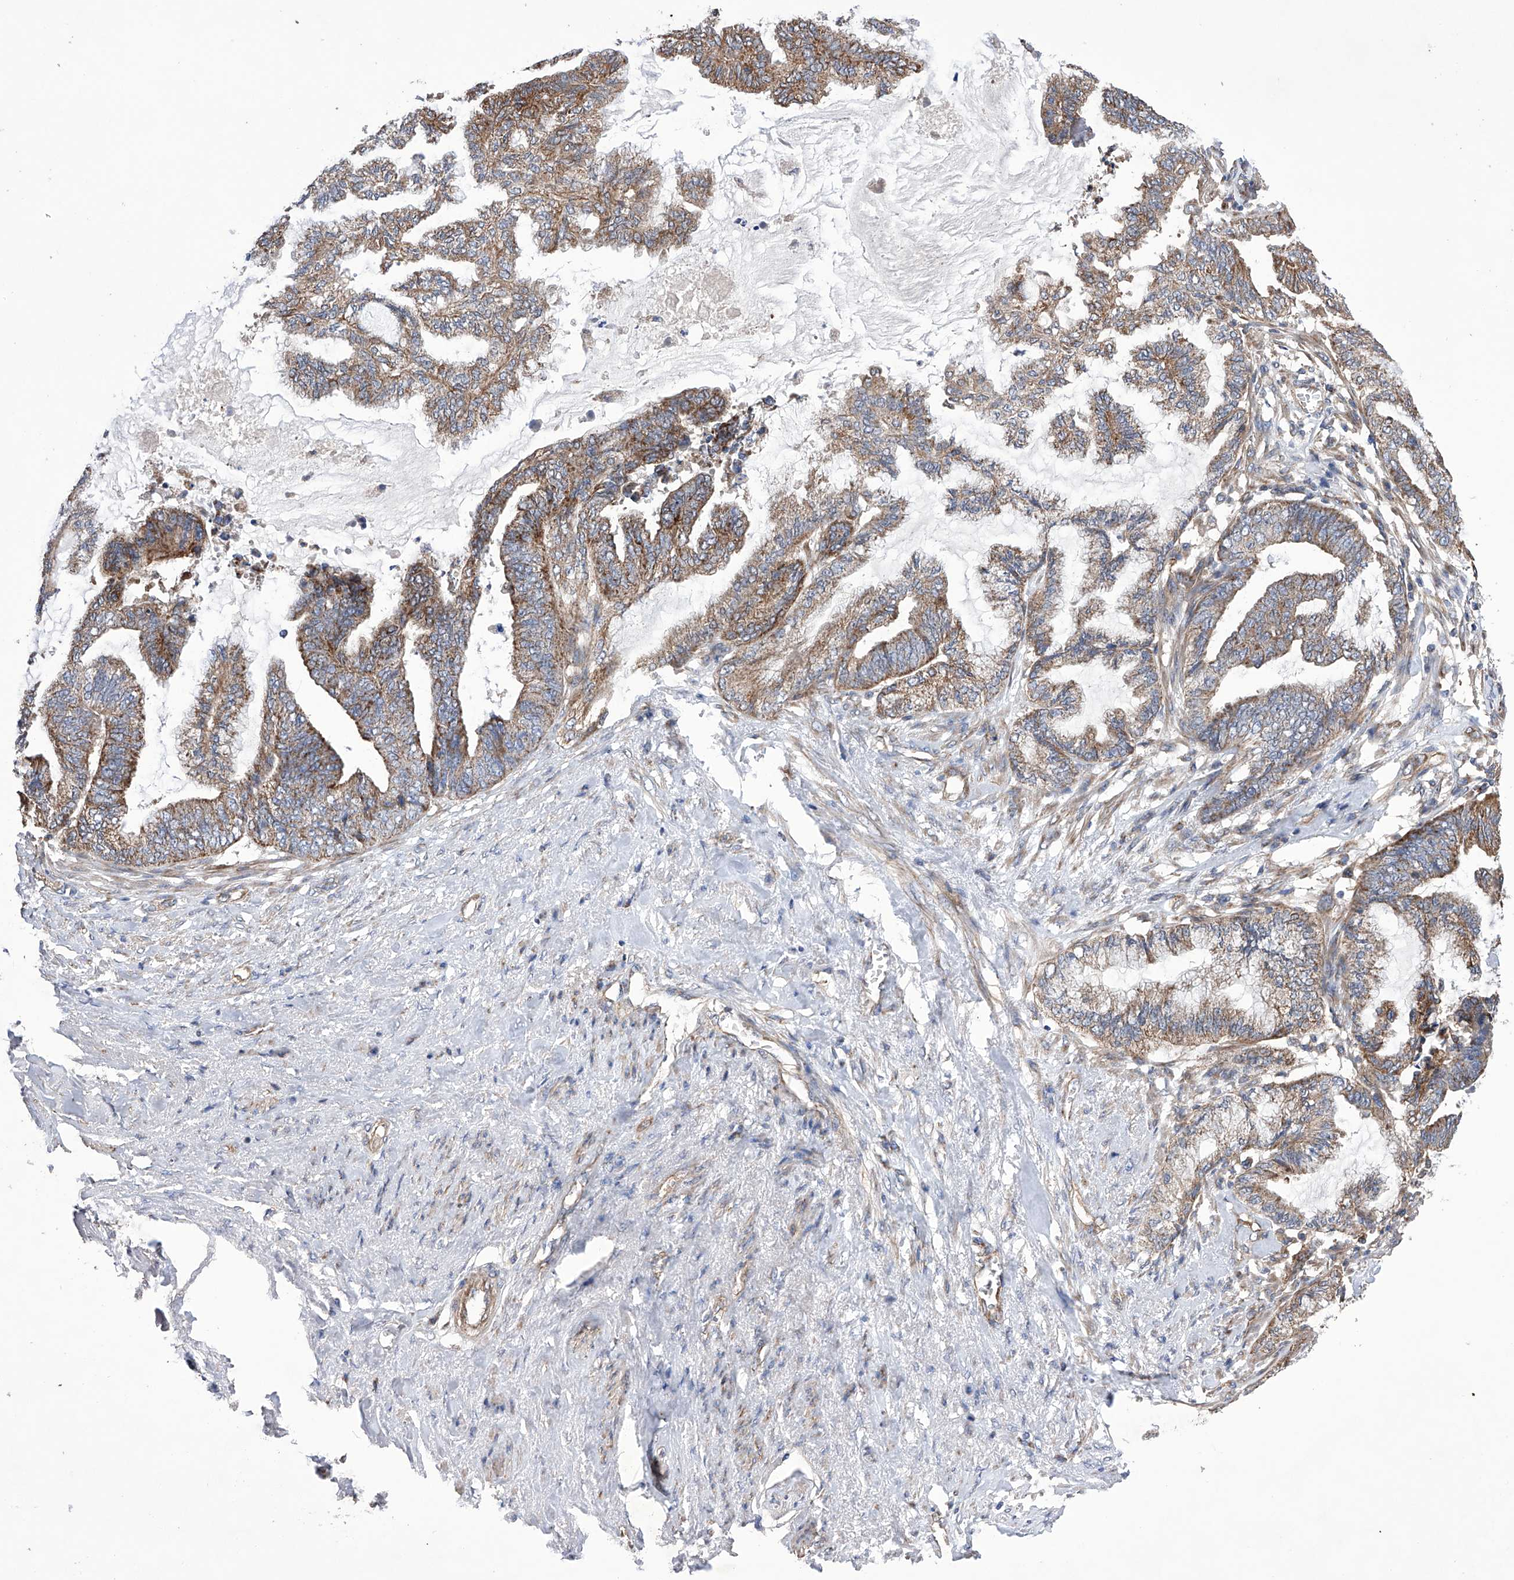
{"staining": {"intensity": "moderate", "quantity": ">75%", "location": "cytoplasmic/membranous"}, "tissue": "endometrial cancer", "cell_type": "Tumor cells", "image_type": "cancer", "snomed": [{"axis": "morphology", "description": "Adenocarcinoma, NOS"}, {"axis": "topography", "description": "Endometrium"}], "caption": "The photomicrograph exhibits immunohistochemical staining of endometrial cancer (adenocarcinoma). There is moderate cytoplasmic/membranous positivity is seen in approximately >75% of tumor cells.", "gene": "EFCAB2", "patient": {"sex": "female", "age": 86}}